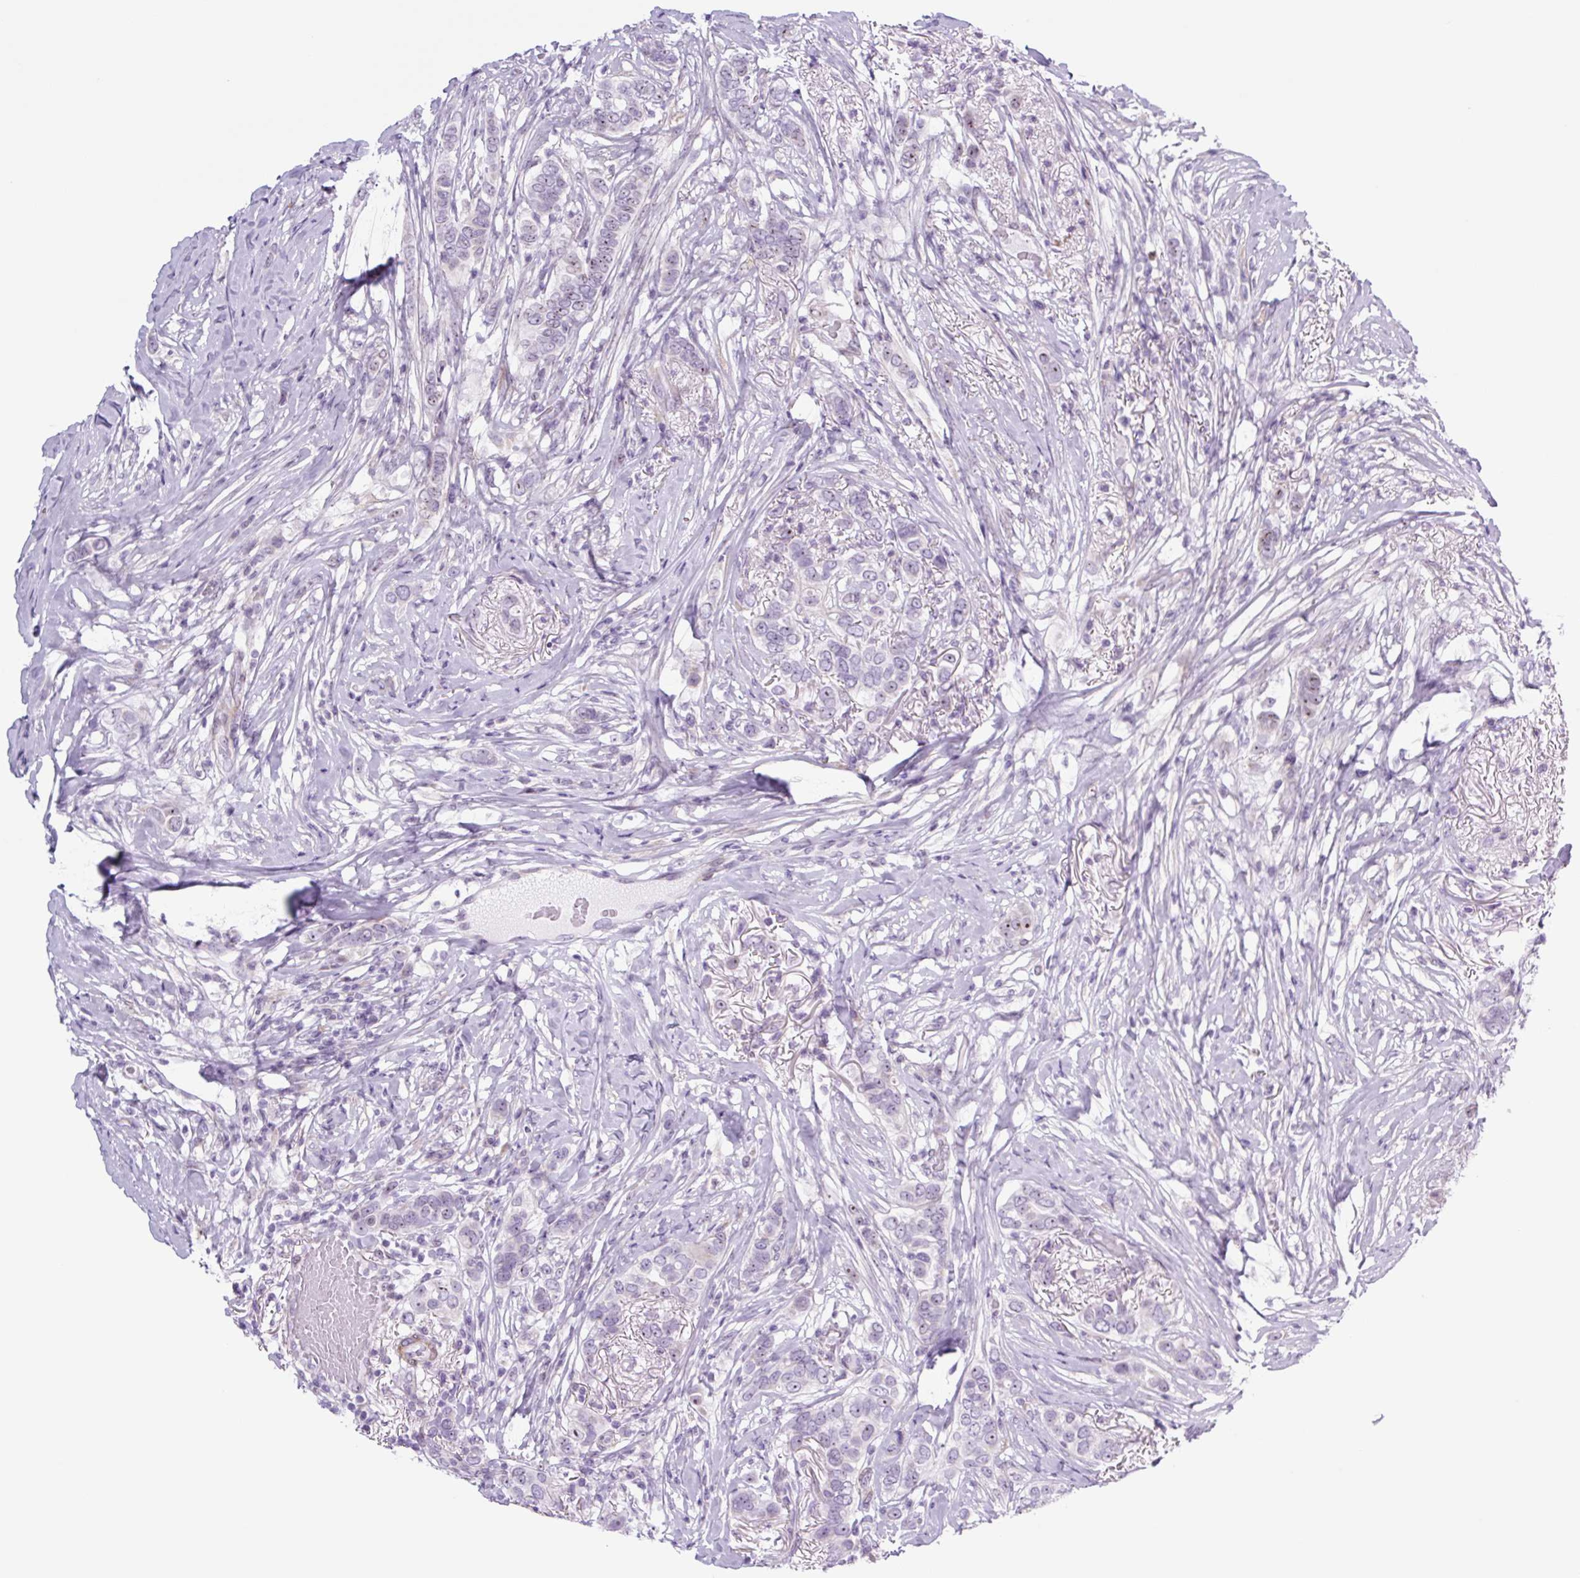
{"staining": {"intensity": "moderate", "quantity": "<25%", "location": "nuclear"}, "tissue": "breast cancer", "cell_type": "Tumor cells", "image_type": "cancer", "snomed": [{"axis": "morphology", "description": "Lobular carcinoma"}, {"axis": "topography", "description": "Breast"}], "caption": "The photomicrograph exhibits a brown stain indicating the presence of a protein in the nuclear of tumor cells in breast cancer (lobular carcinoma).", "gene": "RRS1", "patient": {"sex": "female", "age": 51}}